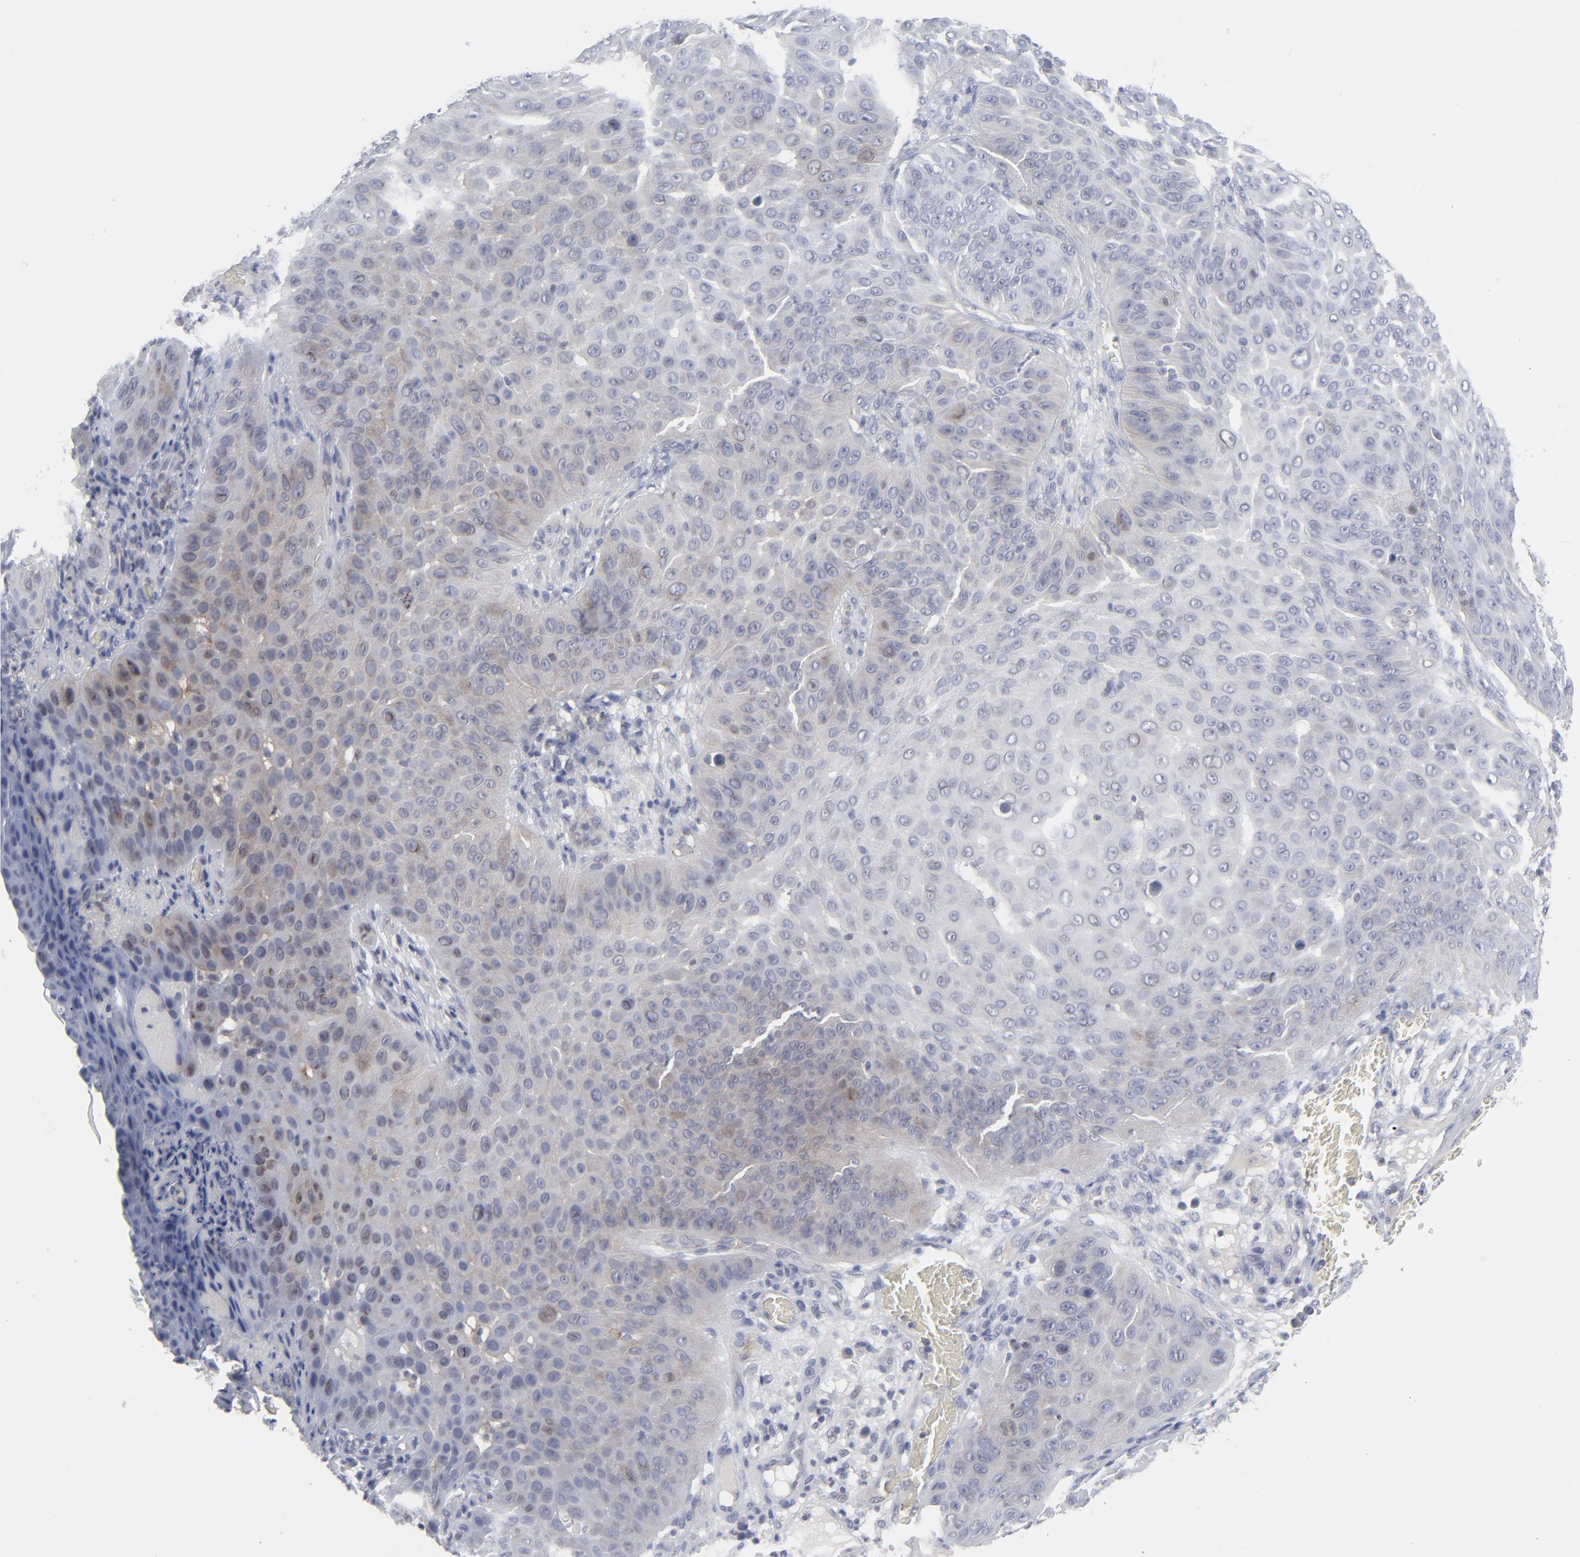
{"staining": {"intensity": "negative", "quantity": "none", "location": "none"}, "tissue": "skin cancer", "cell_type": "Tumor cells", "image_type": "cancer", "snomed": [{"axis": "morphology", "description": "Squamous cell carcinoma, NOS"}, {"axis": "topography", "description": "Skin"}], "caption": "High power microscopy micrograph of an immunohistochemistry (IHC) histopathology image of skin squamous cell carcinoma, revealing no significant expression in tumor cells. (DAB (3,3'-diaminobenzidine) IHC visualized using brightfield microscopy, high magnification).", "gene": "NUP88", "patient": {"sex": "male", "age": 82}}